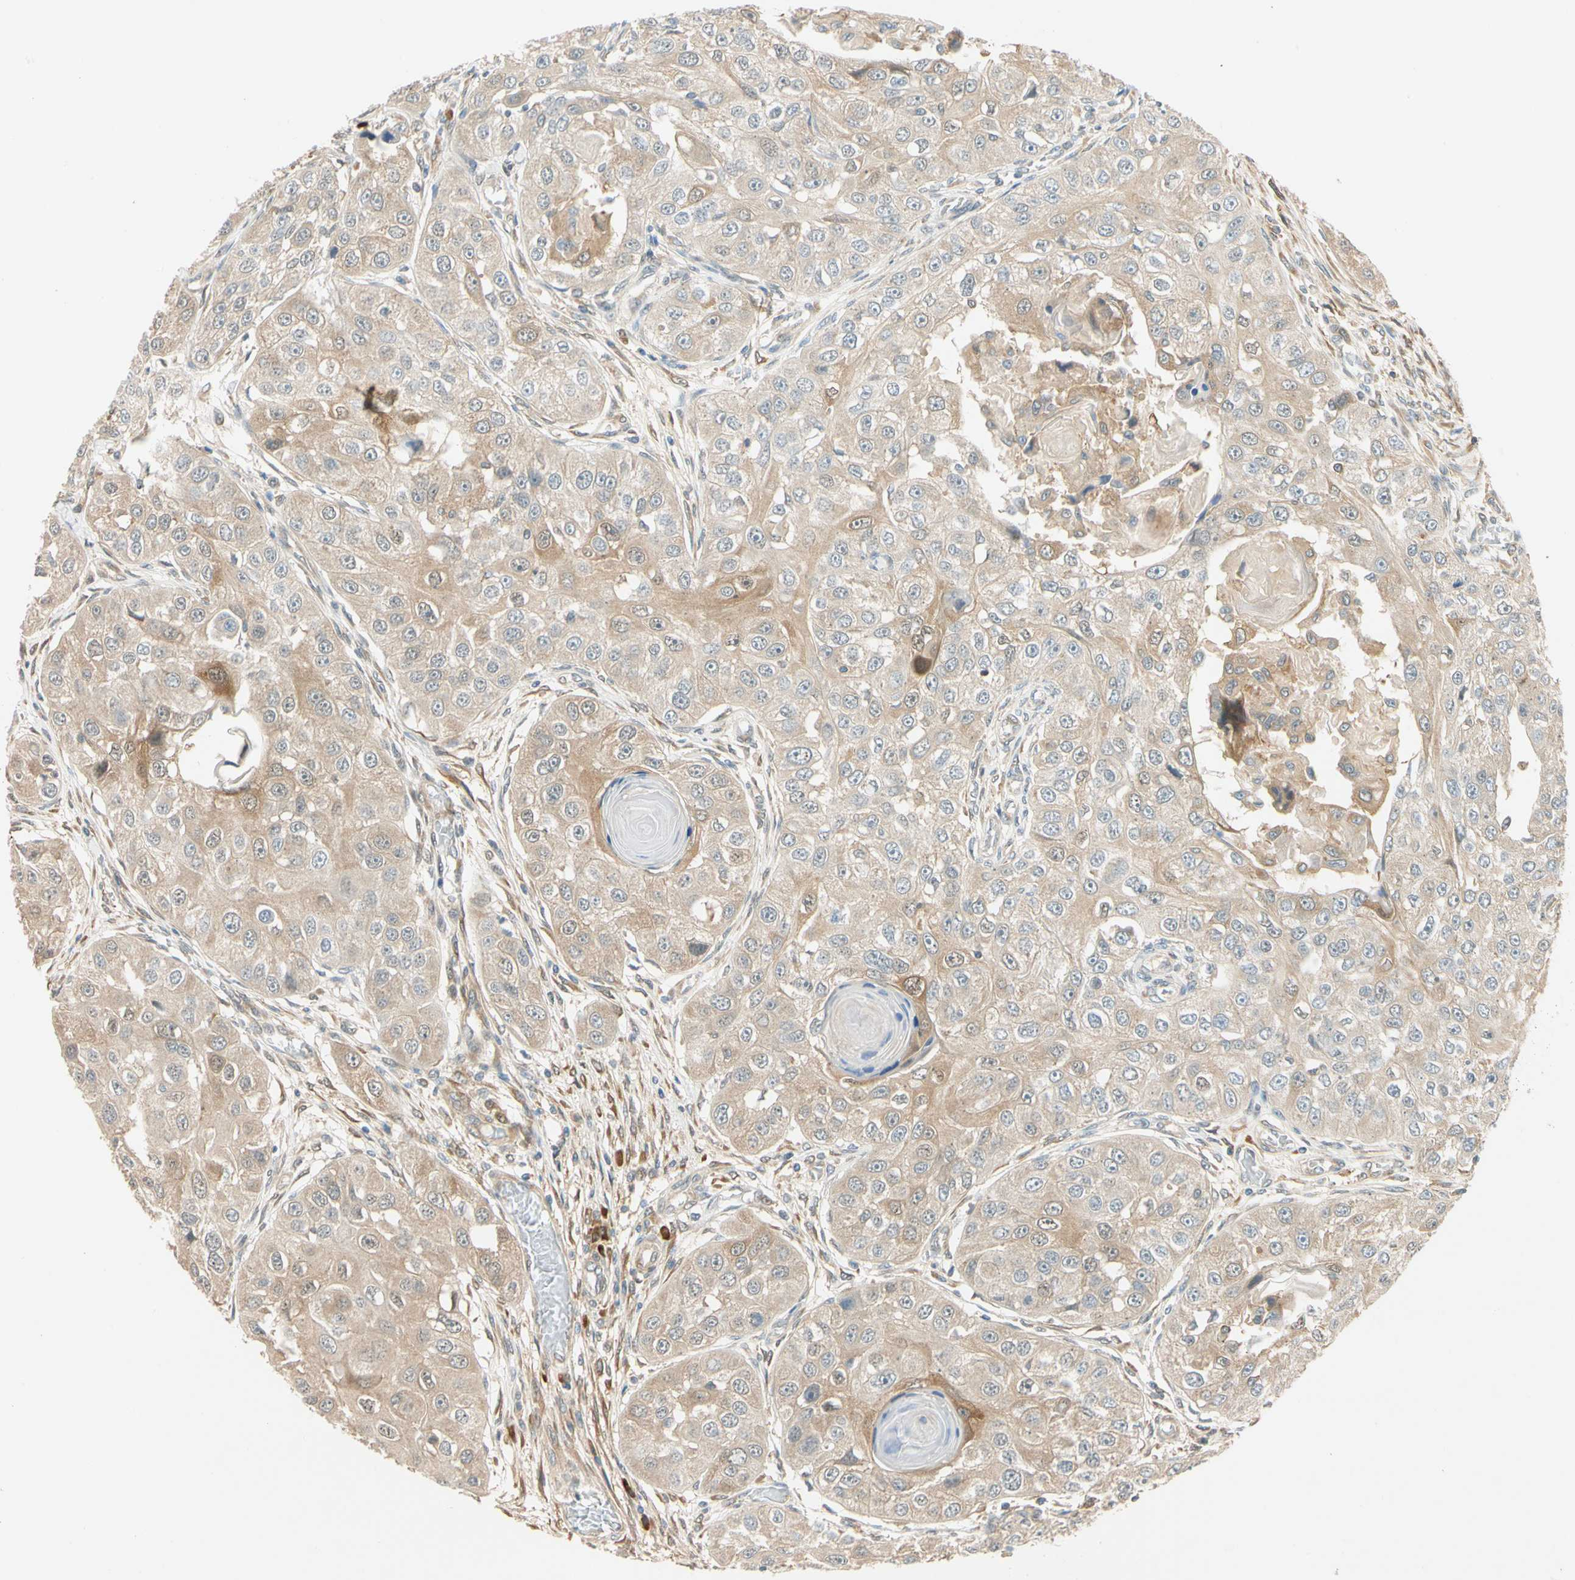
{"staining": {"intensity": "moderate", "quantity": ">75%", "location": "cytoplasmic/membranous"}, "tissue": "head and neck cancer", "cell_type": "Tumor cells", "image_type": "cancer", "snomed": [{"axis": "morphology", "description": "Normal tissue, NOS"}, {"axis": "morphology", "description": "Squamous cell carcinoma, NOS"}, {"axis": "topography", "description": "Skeletal muscle"}, {"axis": "topography", "description": "Head-Neck"}], "caption": "Protein expression analysis of human squamous cell carcinoma (head and neck) reveals moderate cytoplasmic/membranous staining in about >75% of tumor cells.", "gene": "WIPI1", "patient": {"sex": "male", "age": 51}}